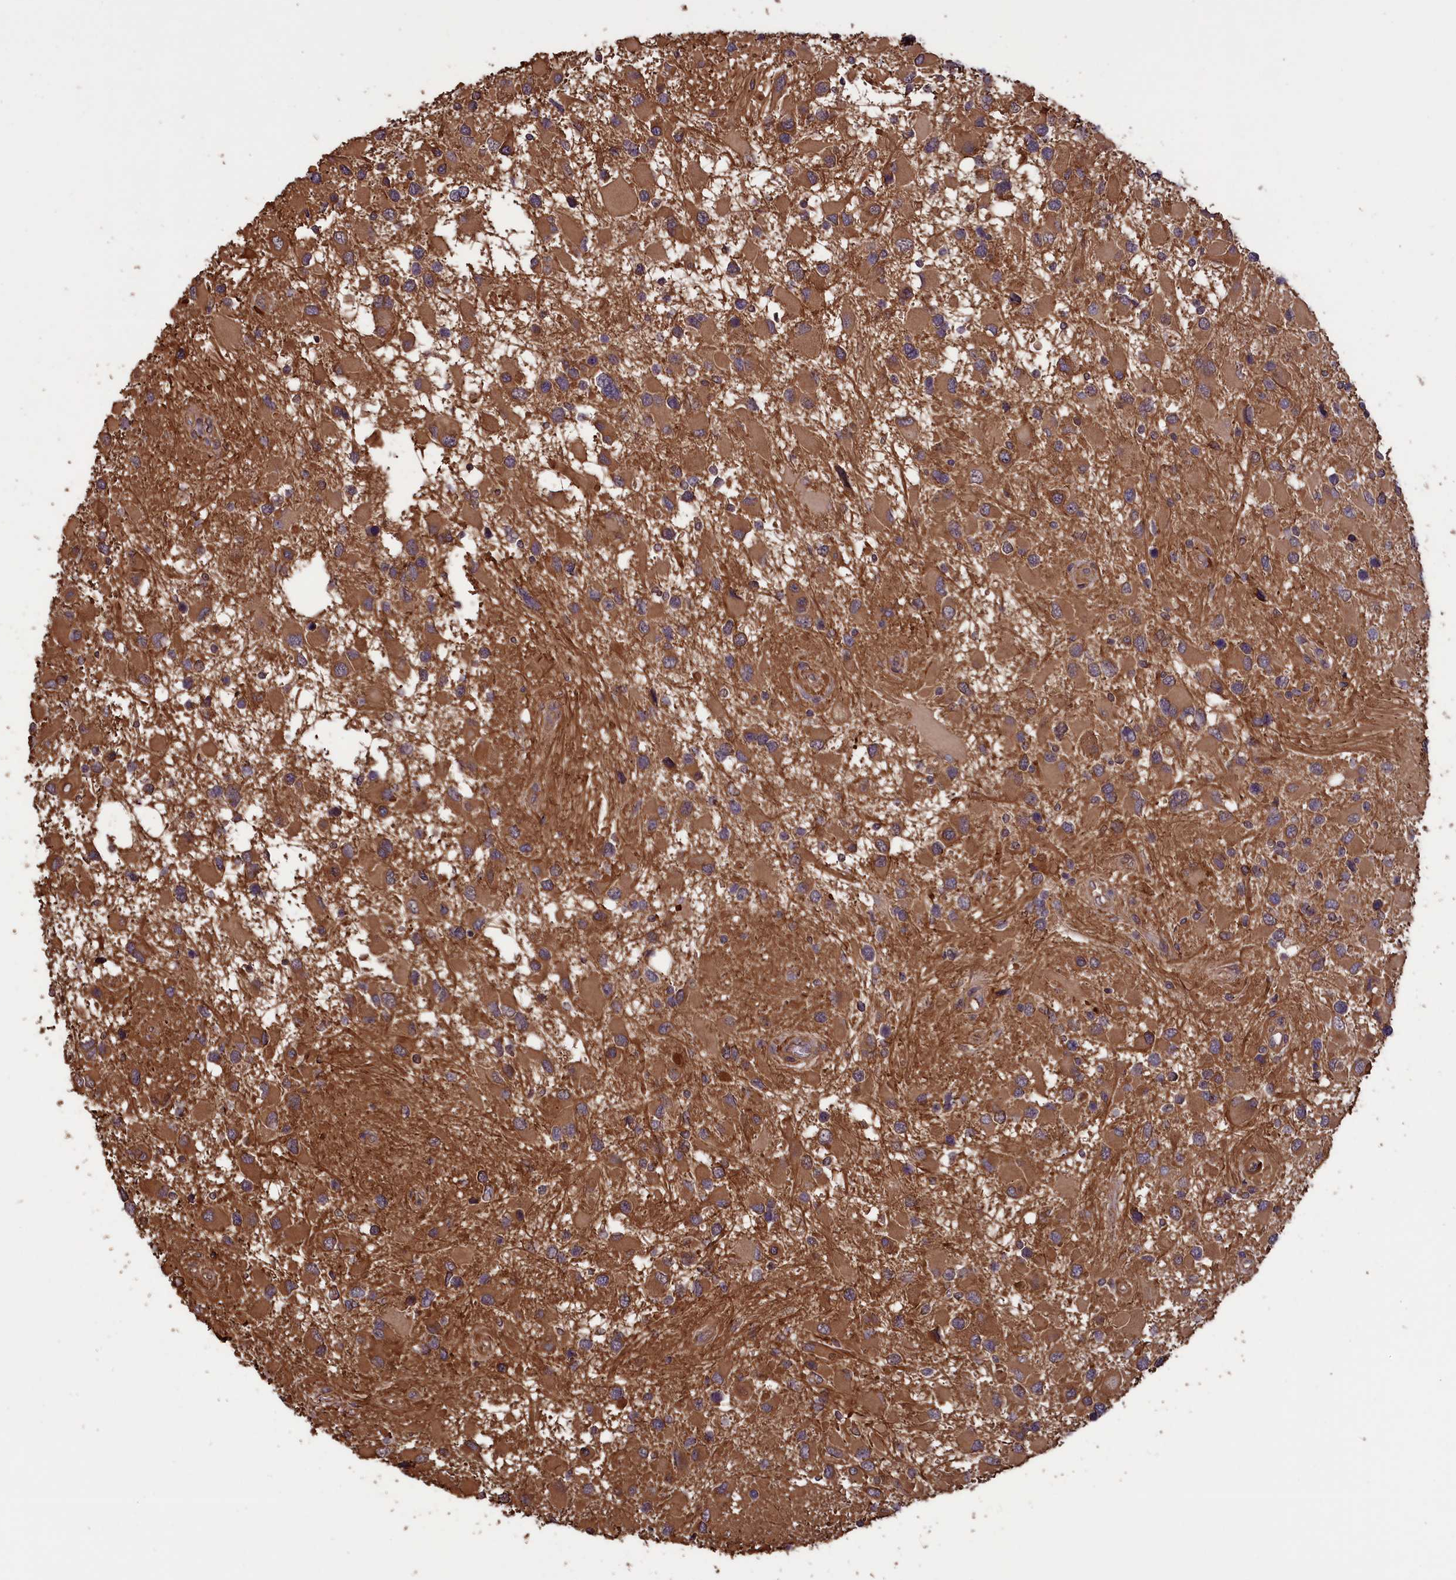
{"staining": {"intensity": "moderate", "quantity": ">75%", "location": "cytoplasmic/membranous"}, "tissue": "glioma", "cell_type": "Tumor cells", "image_type": "cancer", "snomed": [{"axis": "morphology", "description": "Glioma, malignant, High grade"}, {"axis": "topography", "description": "Brain"}], "caption": "About >75% of tumor cells in high-grade glioma (malignant) reveal moderate cytoplasmic/membranous protein positivity as visualized by brown immunohistochemical staining.", "gene": "DAPK3", "patient": {"sex": "male", "age": 53}}